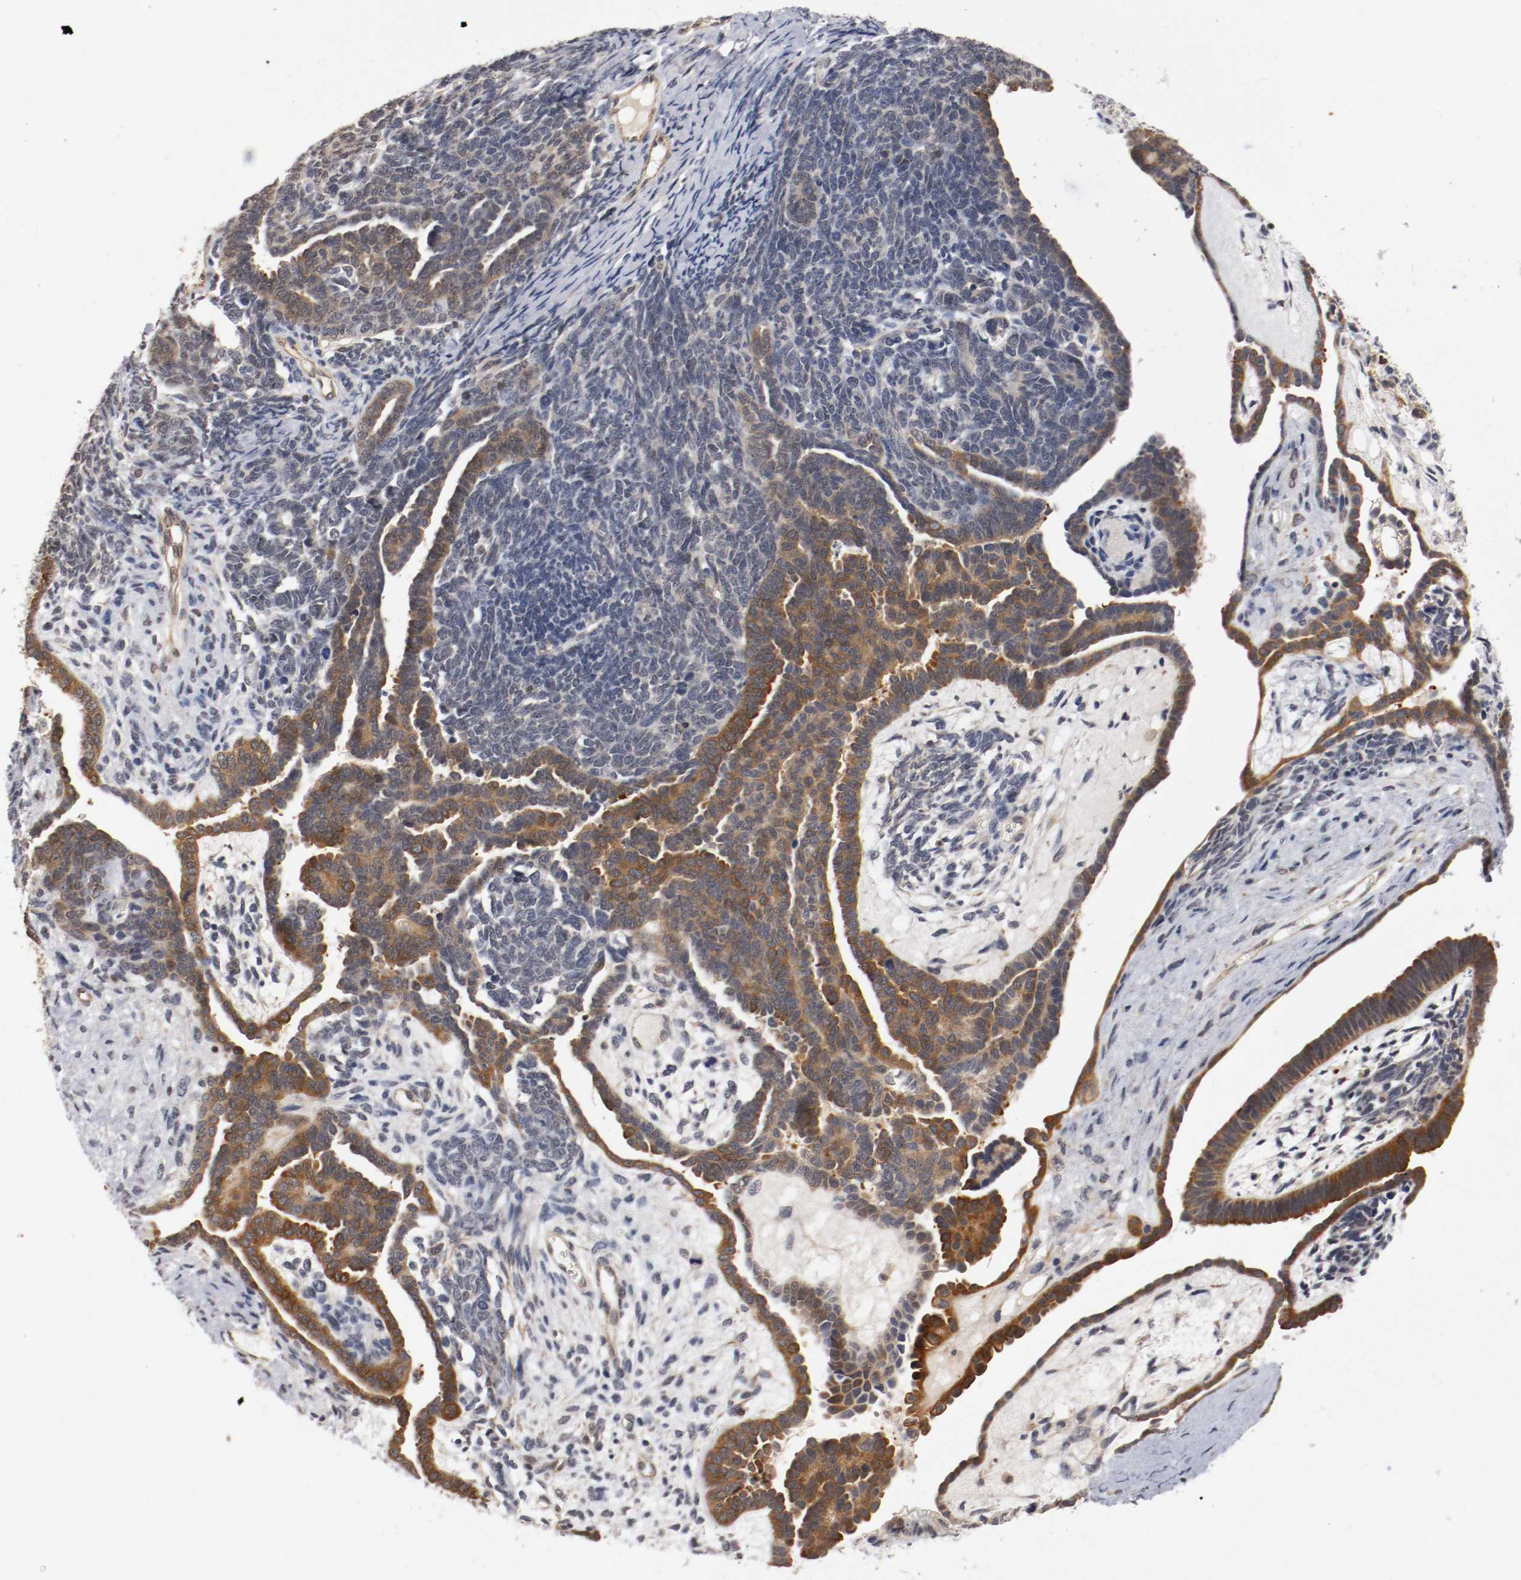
{"staining": {"intensity": "moderate", "quantity": ">75%", "location": "cytoplasmic/membranous"}, "tissue": "endometrial cancer", "cell_type": "Tumor cells", "image_type": "cancer", "snomed": [{"axis": "morphology", "description": "Neoplasm, malignant, NOS"}, {"axis": "topography", "description": "Endometrium"}], "caption": "Tumor cells show moderate cytoplasmic/membranous positivity in about >75% of cells in endometrial cancer.", "gene": "RBM23", "patient": {"sex": "female", "age": 74}}